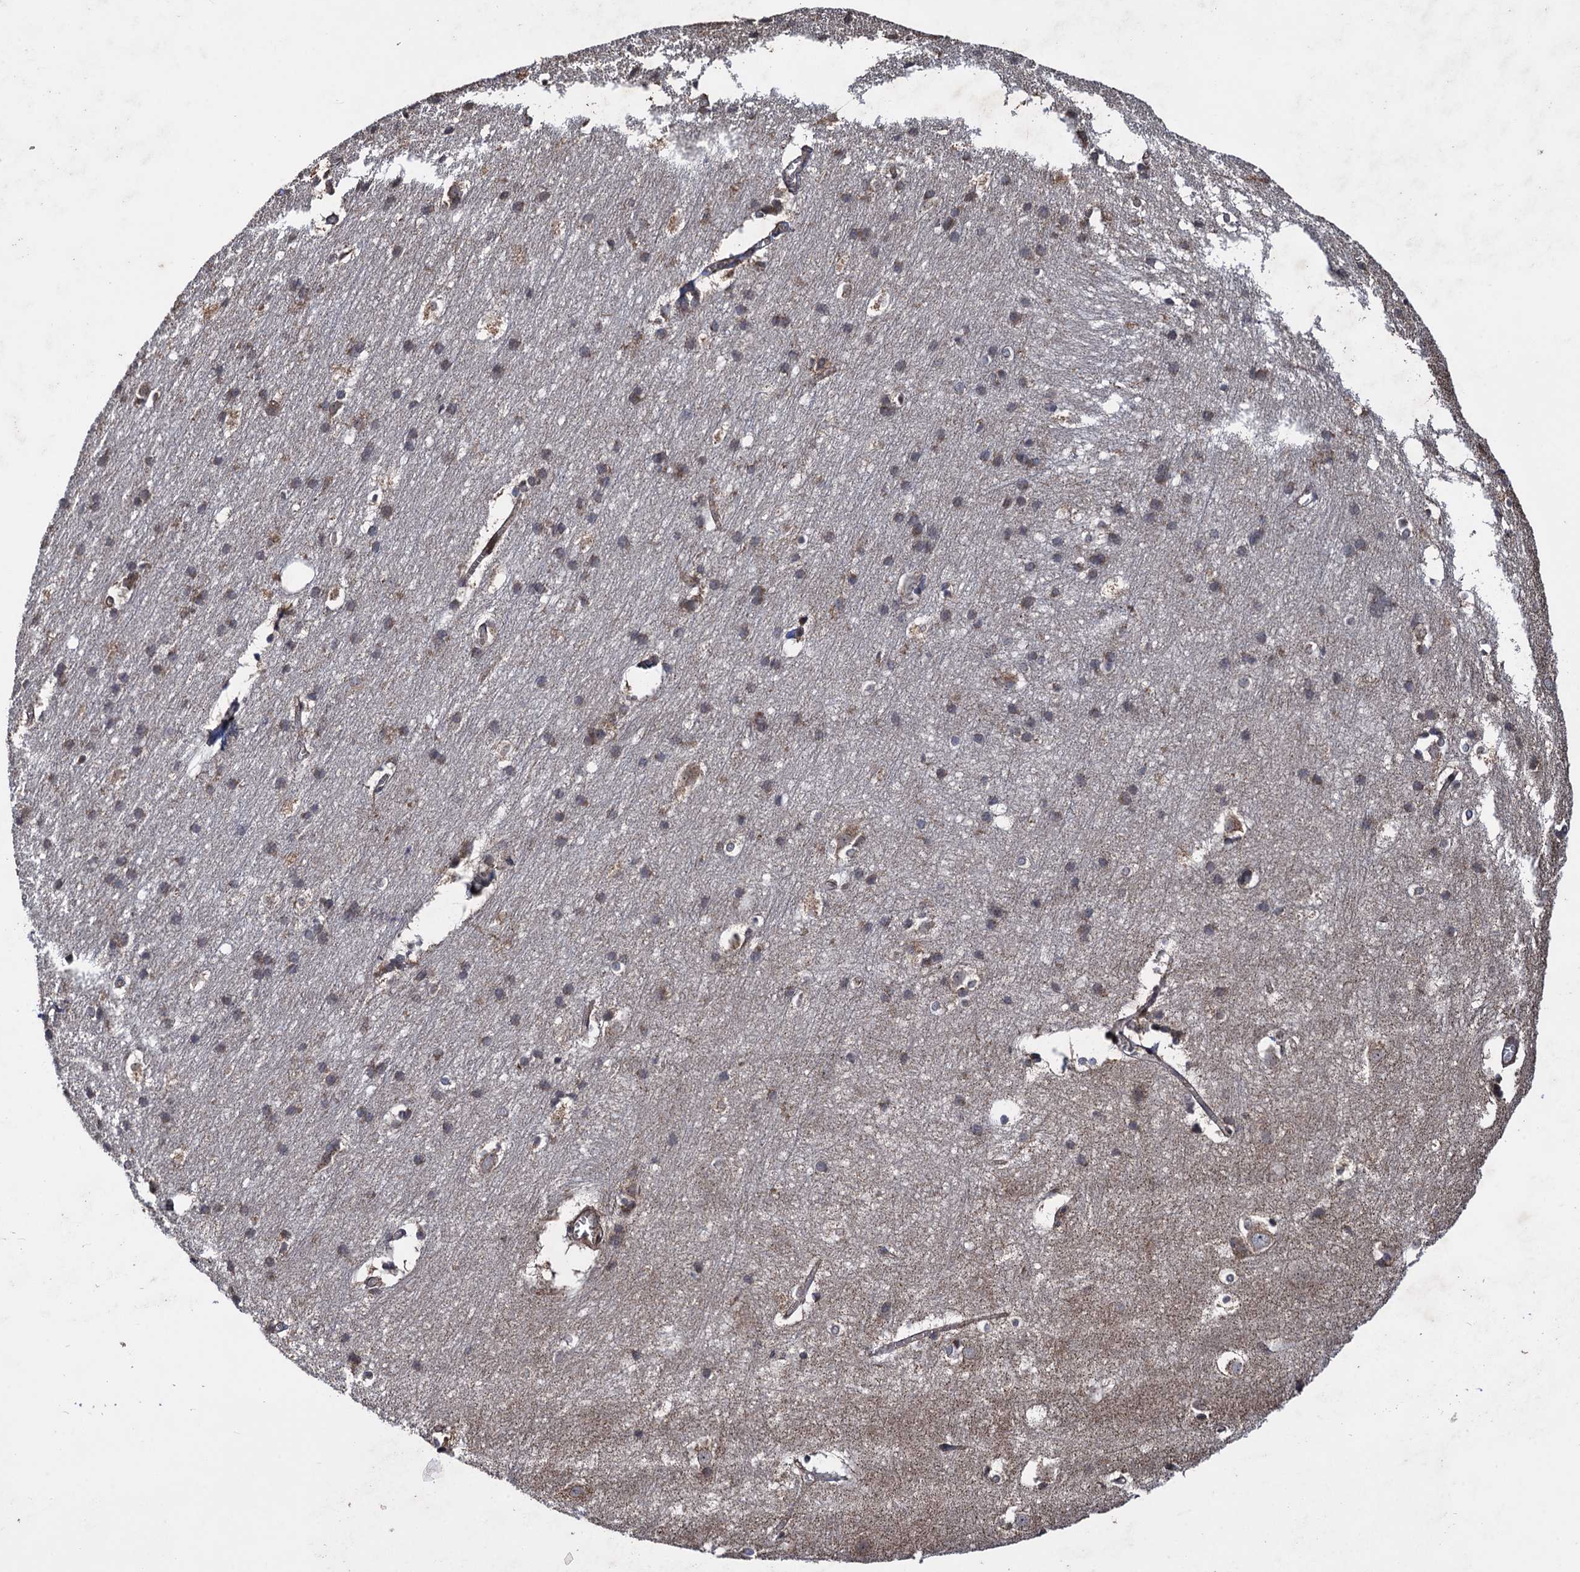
{"staining": {"intensity": "weak", "quantity": ">75%", "location": "cytoplasmic/membranous"}, "tissue": "cerebral cortex", "cell_type": "Endothelial cells", "image_type": "normal", "snomed": [{"axis": "morphology", "description": "Normal tissue, NOS"}, {"axis": "topography", "description": "Cerebral cortex"}], "caption": "Cerebral cortex stained with immunohistochemistry reveals weak cytoplasmic/membranous staining in about >75% of endothelial cells. (IHC, brightfield microscopy, high magnification).", "gene": "HAUS1", "patient": {"sex": "male", "age": 54}}